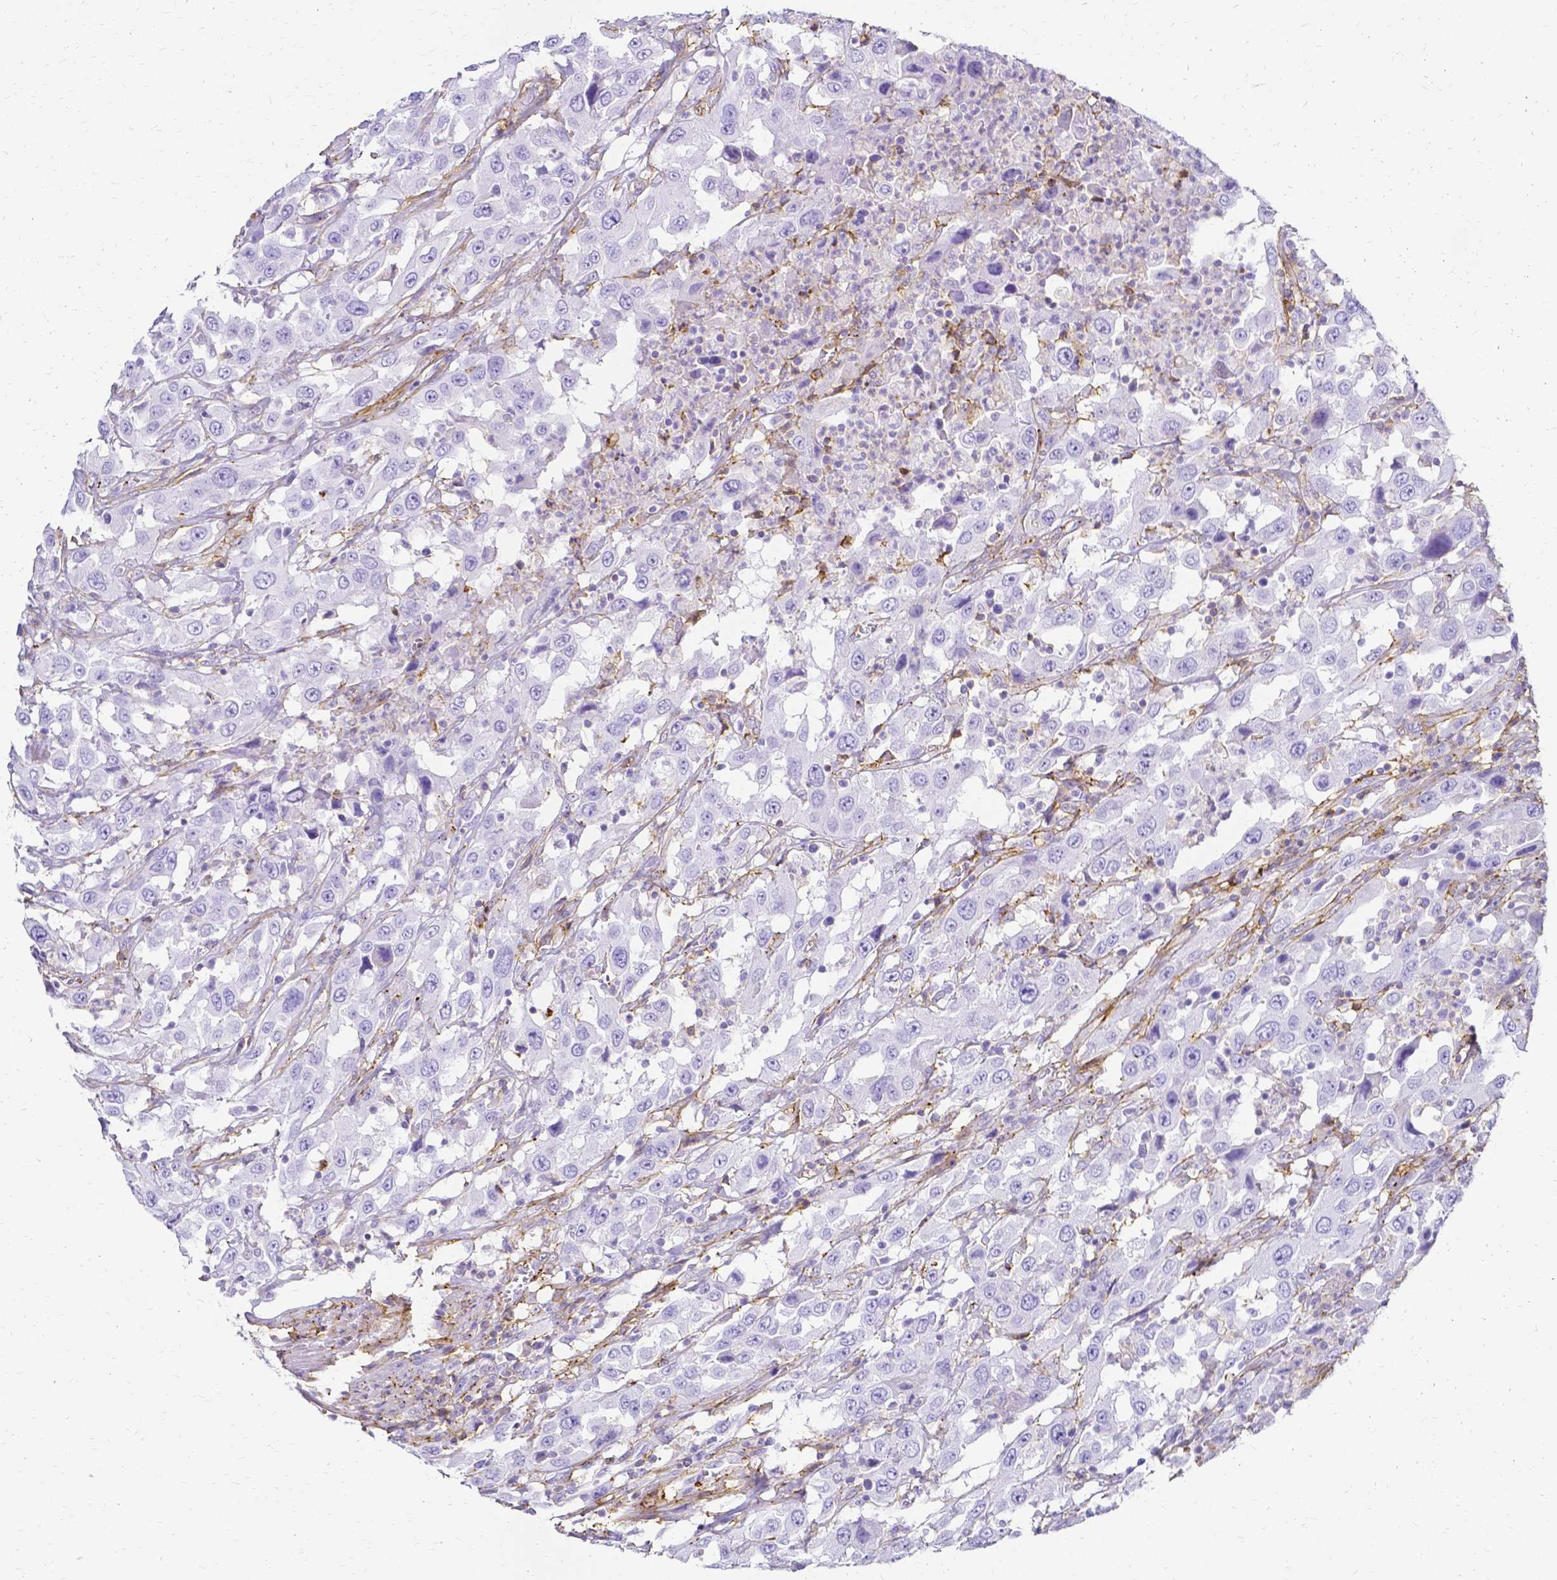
{"staining": {"intensity": "negative", "quantity": "none", "location": "none"}, "tissue": "urothelial cancer", "cell_type": "Tumor cells", "image_type": "cancer", "snomed": [{"axis": "morphology", "description": "Urothelial carcinoma, High grade"}, {"axis": "topography", "description": "Urinary bladder"}], "caption": "Immunohistochemistry (IHC) of urothelial carcinoma (high-grade) shows no staining in tumor cells.", "gene": "HSPA12A", "patient": {"sex": "male", "age": 61}}